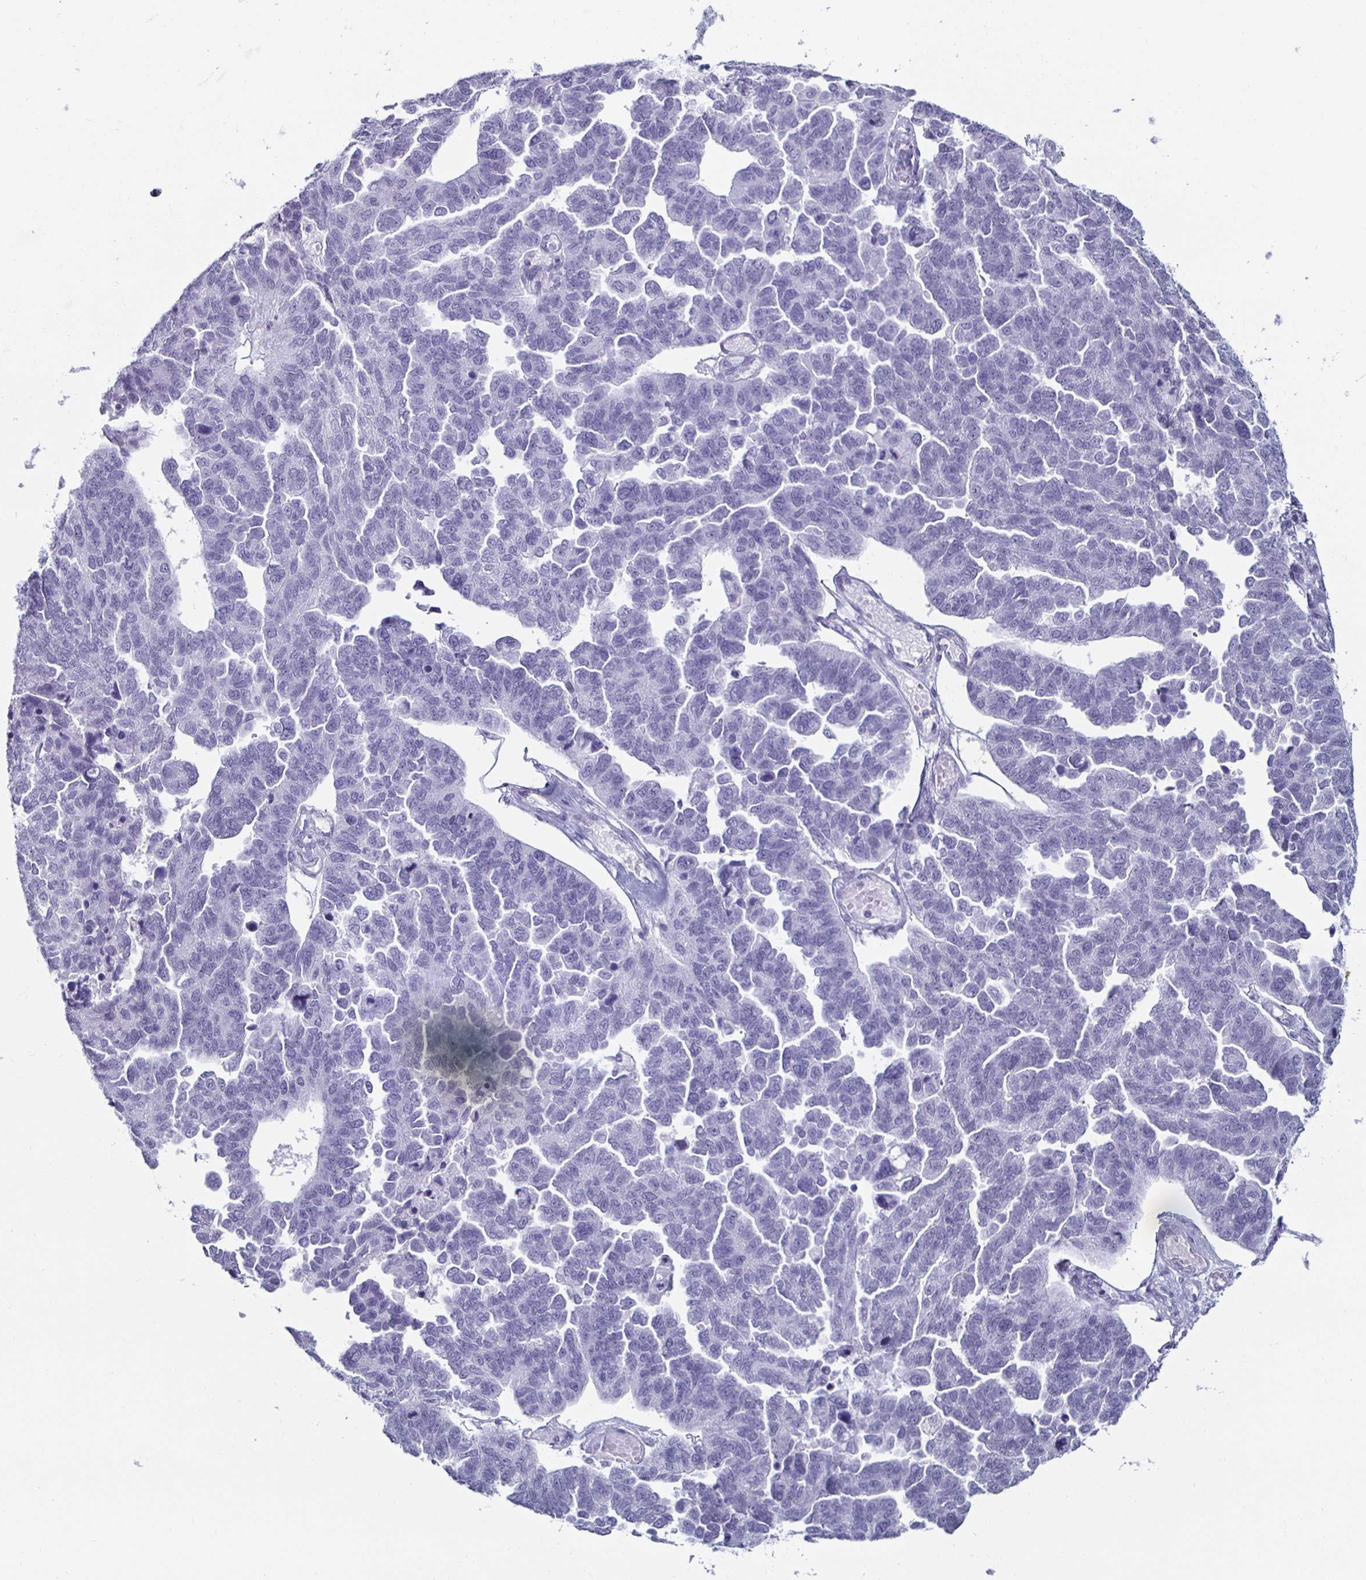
{"staining": {"intensity": "negative", "quantity": "none", "location": "none"}, "tissue": "ovarian cancer", "cell_type": "Tumor cells", "image_type": "cancer", "snomed": [{"axis": "morphology", "description": "Cystadenocarcinoma, serous, NOS"}, {"axis": "topography", "description": "Ovary"}], "caption": "There is no significant positivity in tumor cells of ovarian cancer (serous cystadenocarcinoma).", "gene": "KRT4", "patient": {"sex": "female", "age": 64}}